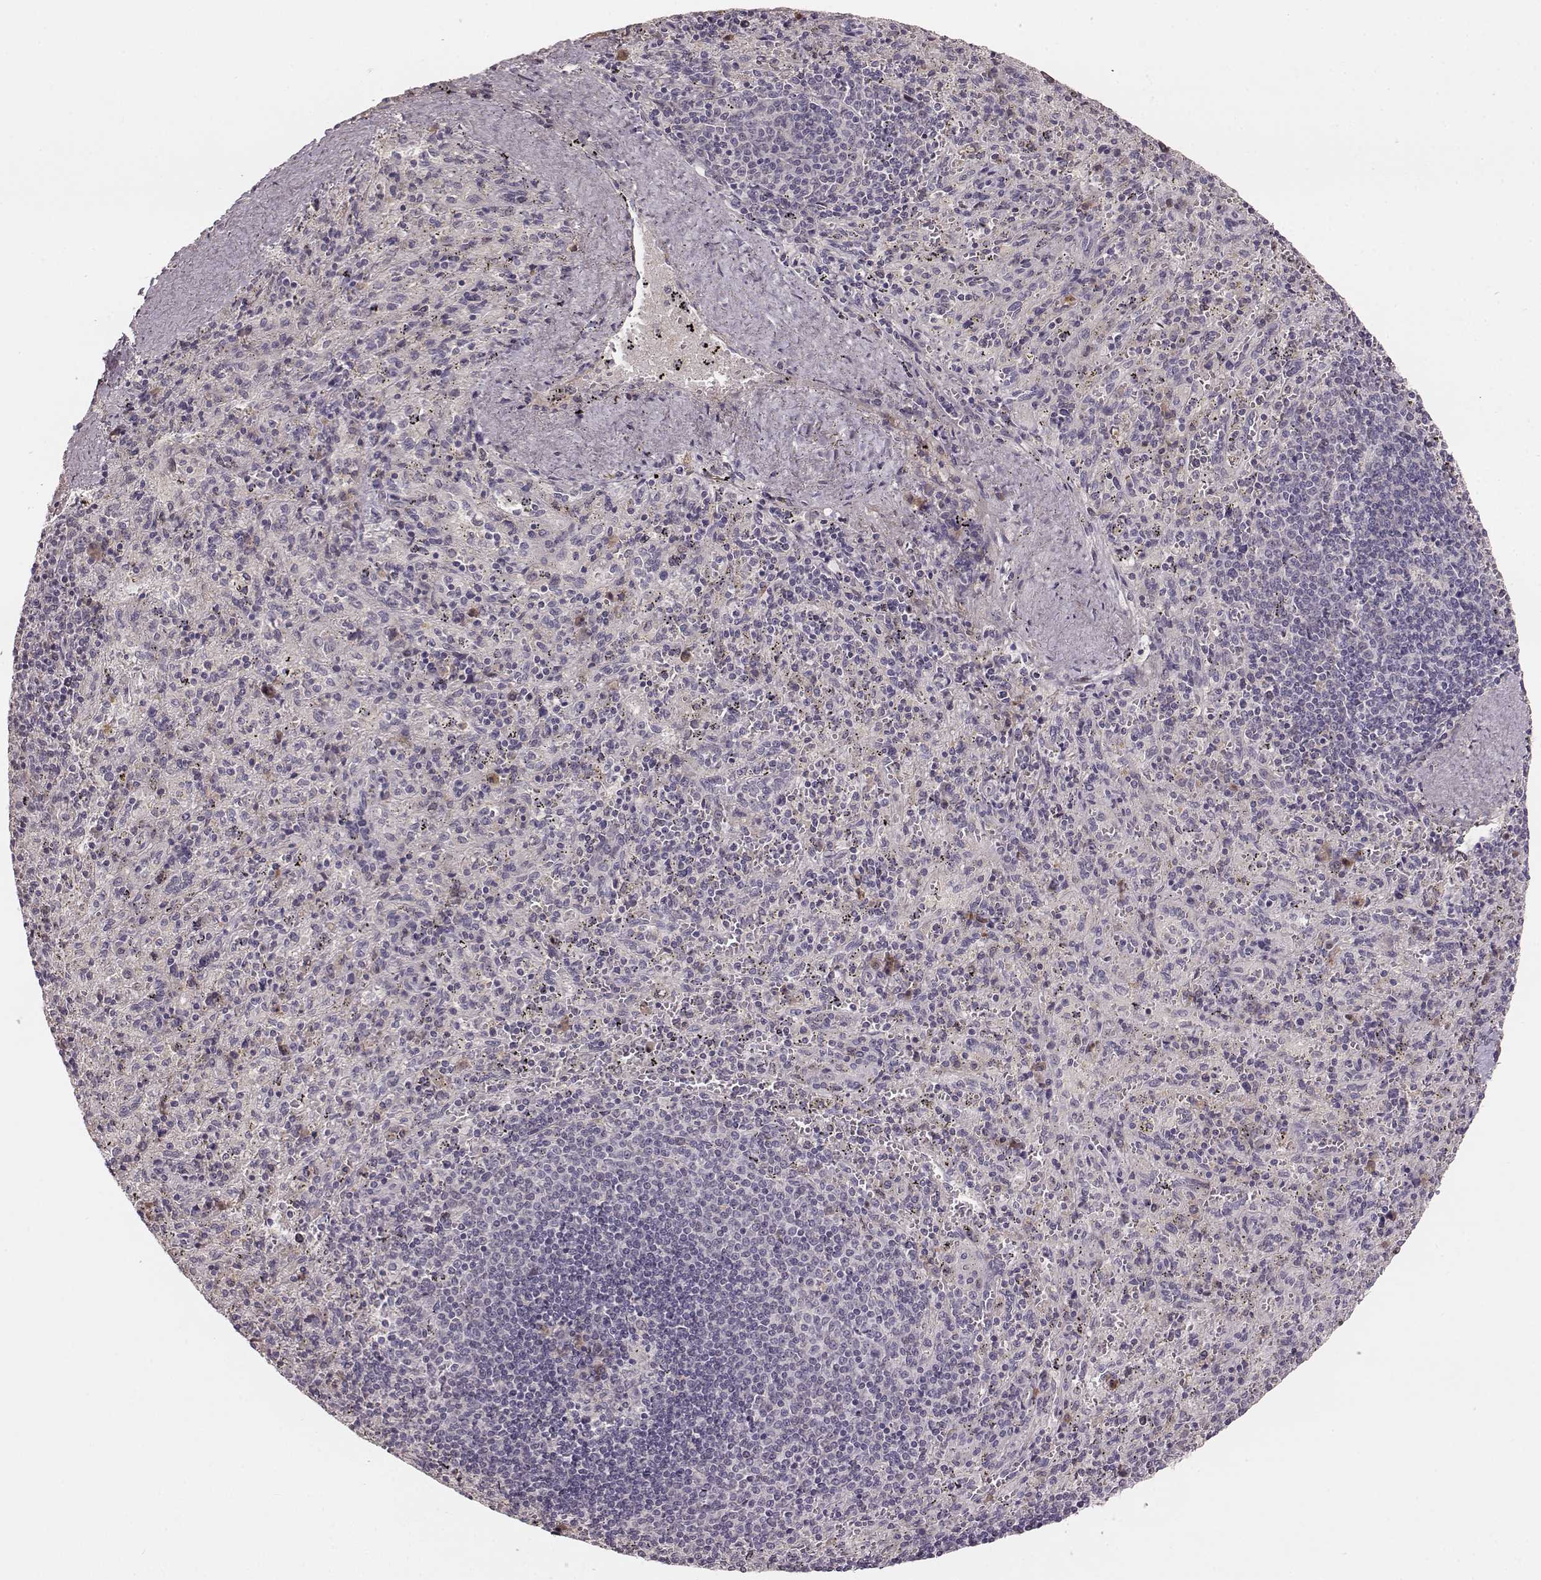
{"staining": {"intensity": "negative", "quantity": "none", "location": "none"}, "tissue": "spleen", "cell_type": "Cells in red pulp", "image_type": "normal", "snomed": [{"axis": "morphology", "description": "Normal tissue, NOS"}, {"axis": "topography", "description": "Spleen"}], "caption": "Cells in red pulp show no significant protein staining in unremarkable spleen.", "gene": "YJEFN3", "patient": {"sex": "male", "age": 57}}